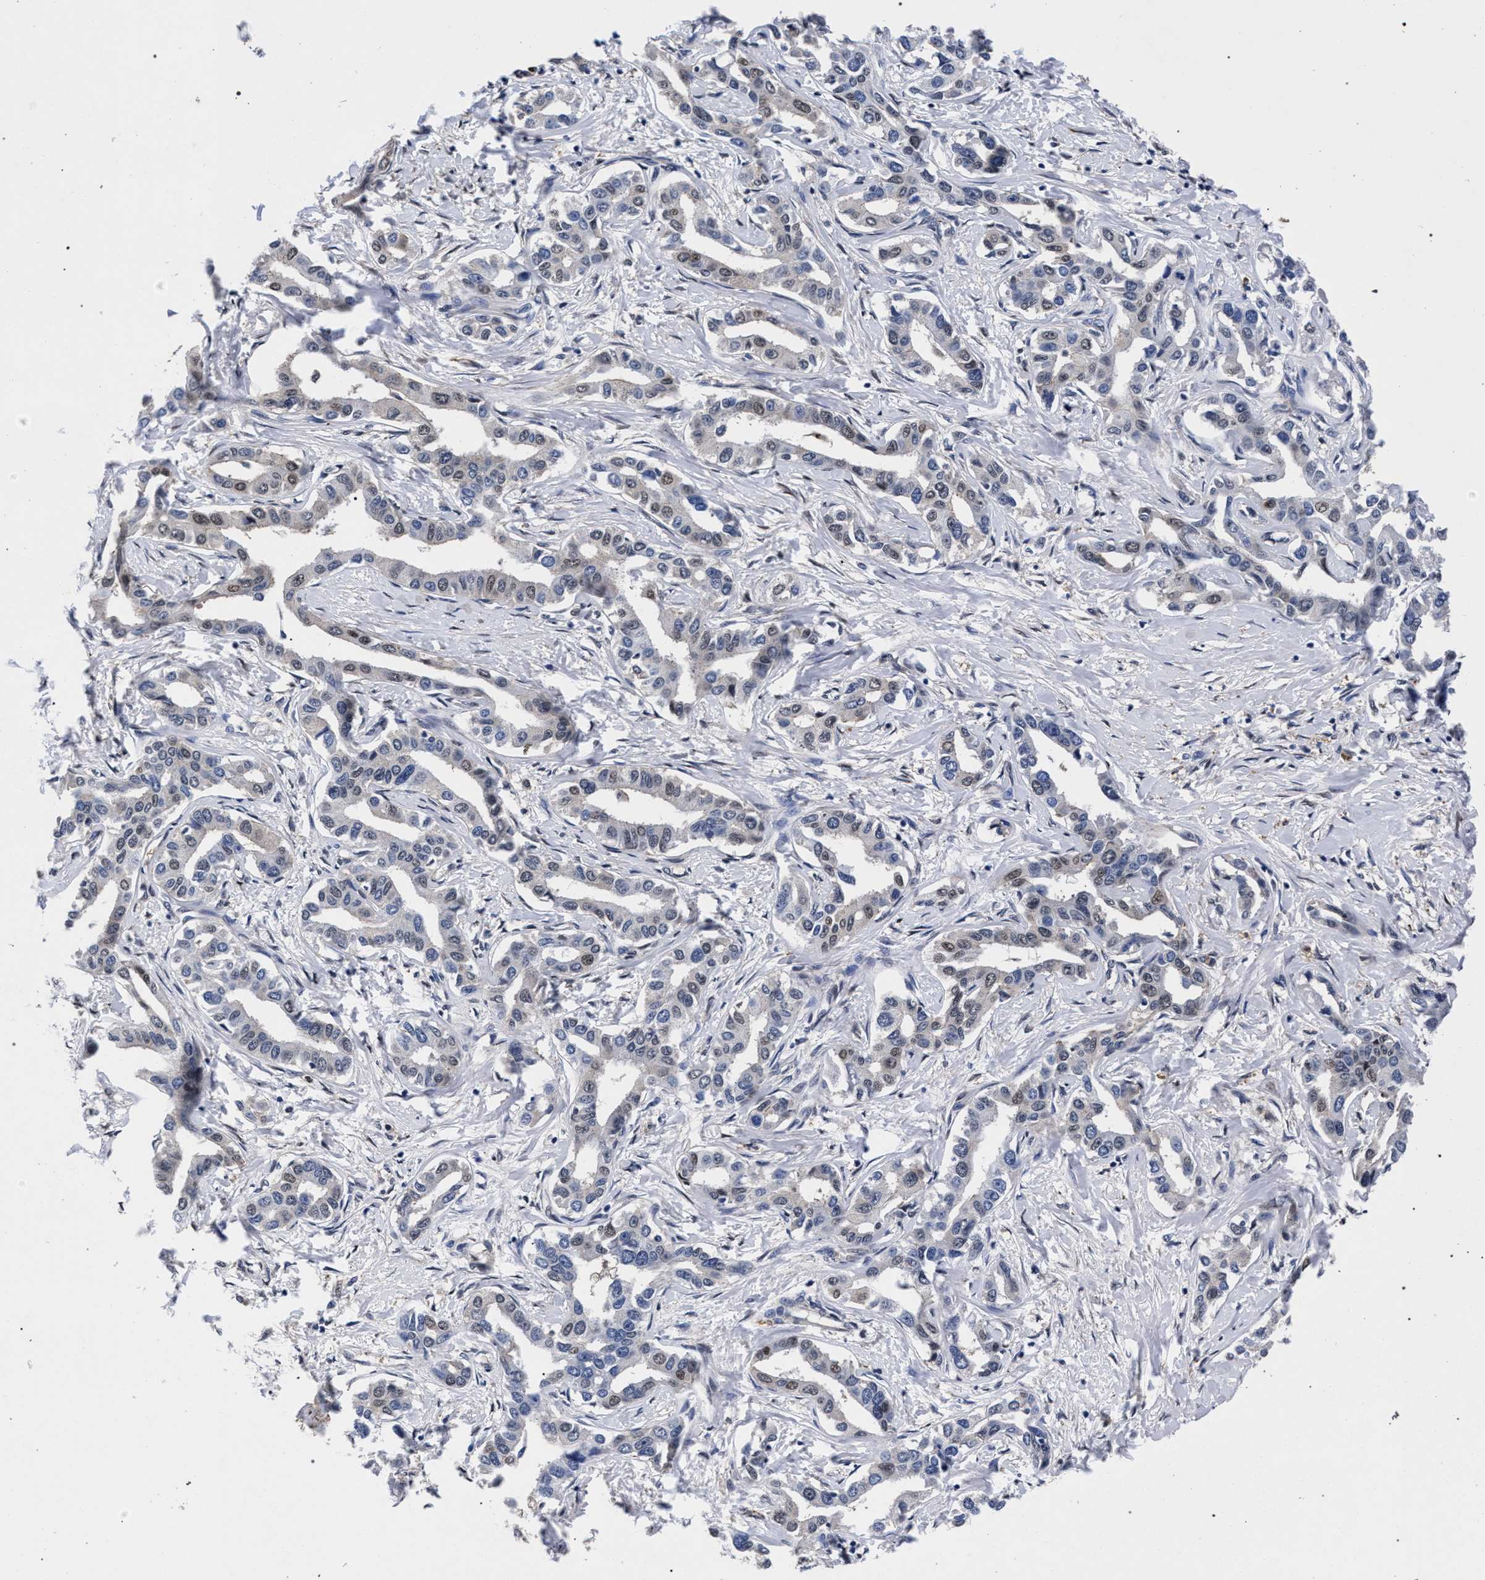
{"staining": {"intensity": "weak", "quantity": "<25%", "location": "nuclear"}, "tissue": "liver cancer", "cell_type": "Tumor cells", "image_type": "cancer", "snomed": [{"axis": "morphology", "description": "Cholangiocarcinoma"}, {"axis": "topography", "description": "Liver"}], "caption": "High magnification brightfield microscopy of cholangiocarcinoma (liver) stained with DAB (3,3'-diaminobenzidine) (brown) and counterstained with hematoxylin (blue): tumor cells show no significant staining.", "gene": "ZNF462", "patient": {"sex": "male", "age": 59}}